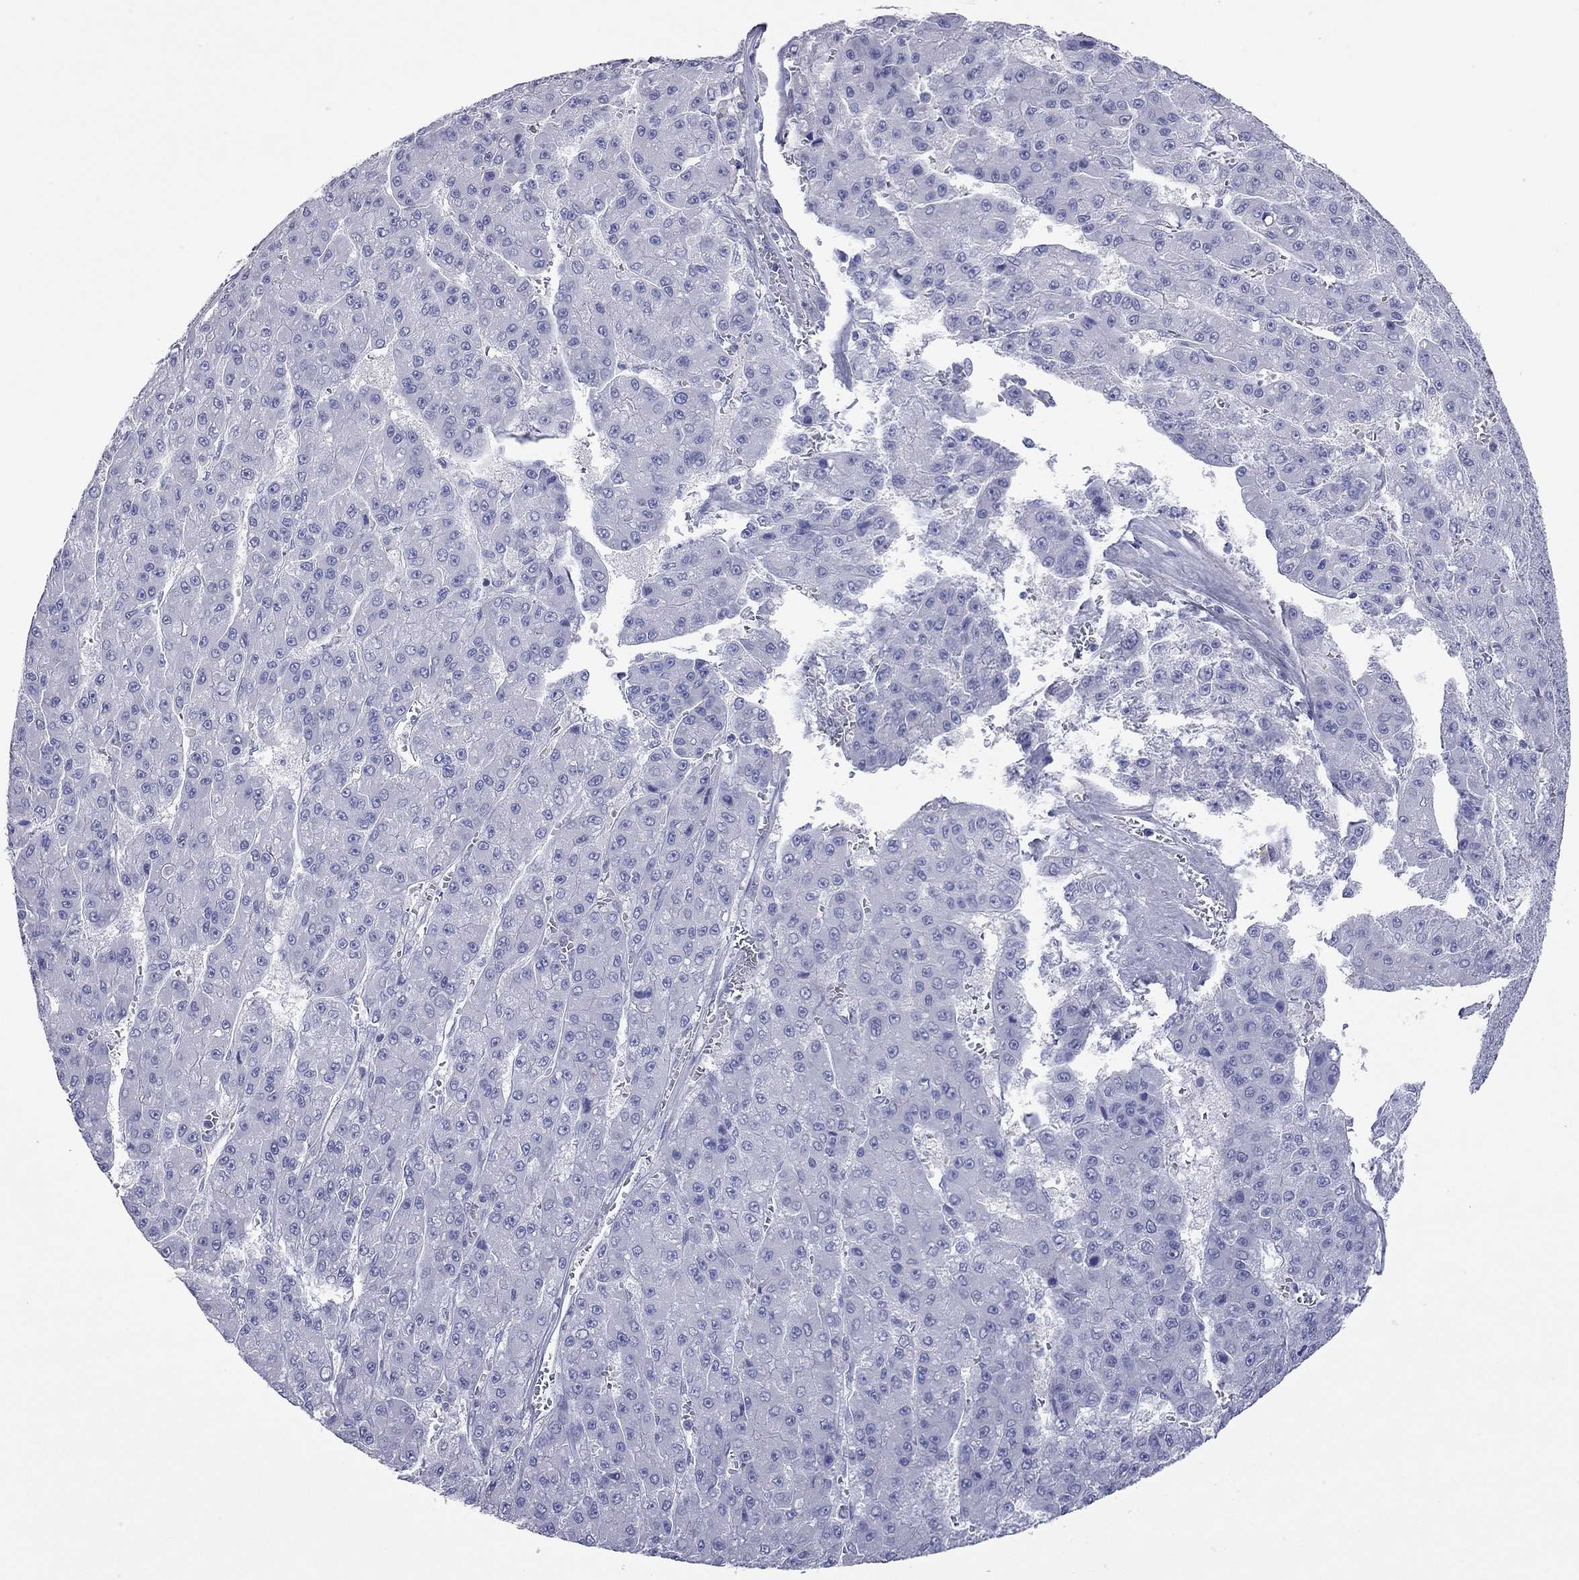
{"staining": {"intensity": "negative", "quantity": "none", "location": "none"}, "tissue": "liver cancer", "cell_type": "Tumor cells", "image_type": "cancer", "snomed": [{"axis": "morphology", "description": "Carcinoma, Hepatocellular, NOS"}, {"axis": "topography", "description": "Liver"}], "caption": "A high-resolution histopathology image shows immunohistochemistry (IHC) staining of liver cancer (hepatocellular carcinoma), which exhibits no significant staining in tumor cells.", "gene": "ACTL7B", "patient": {"sex": "male", "age": 70}}